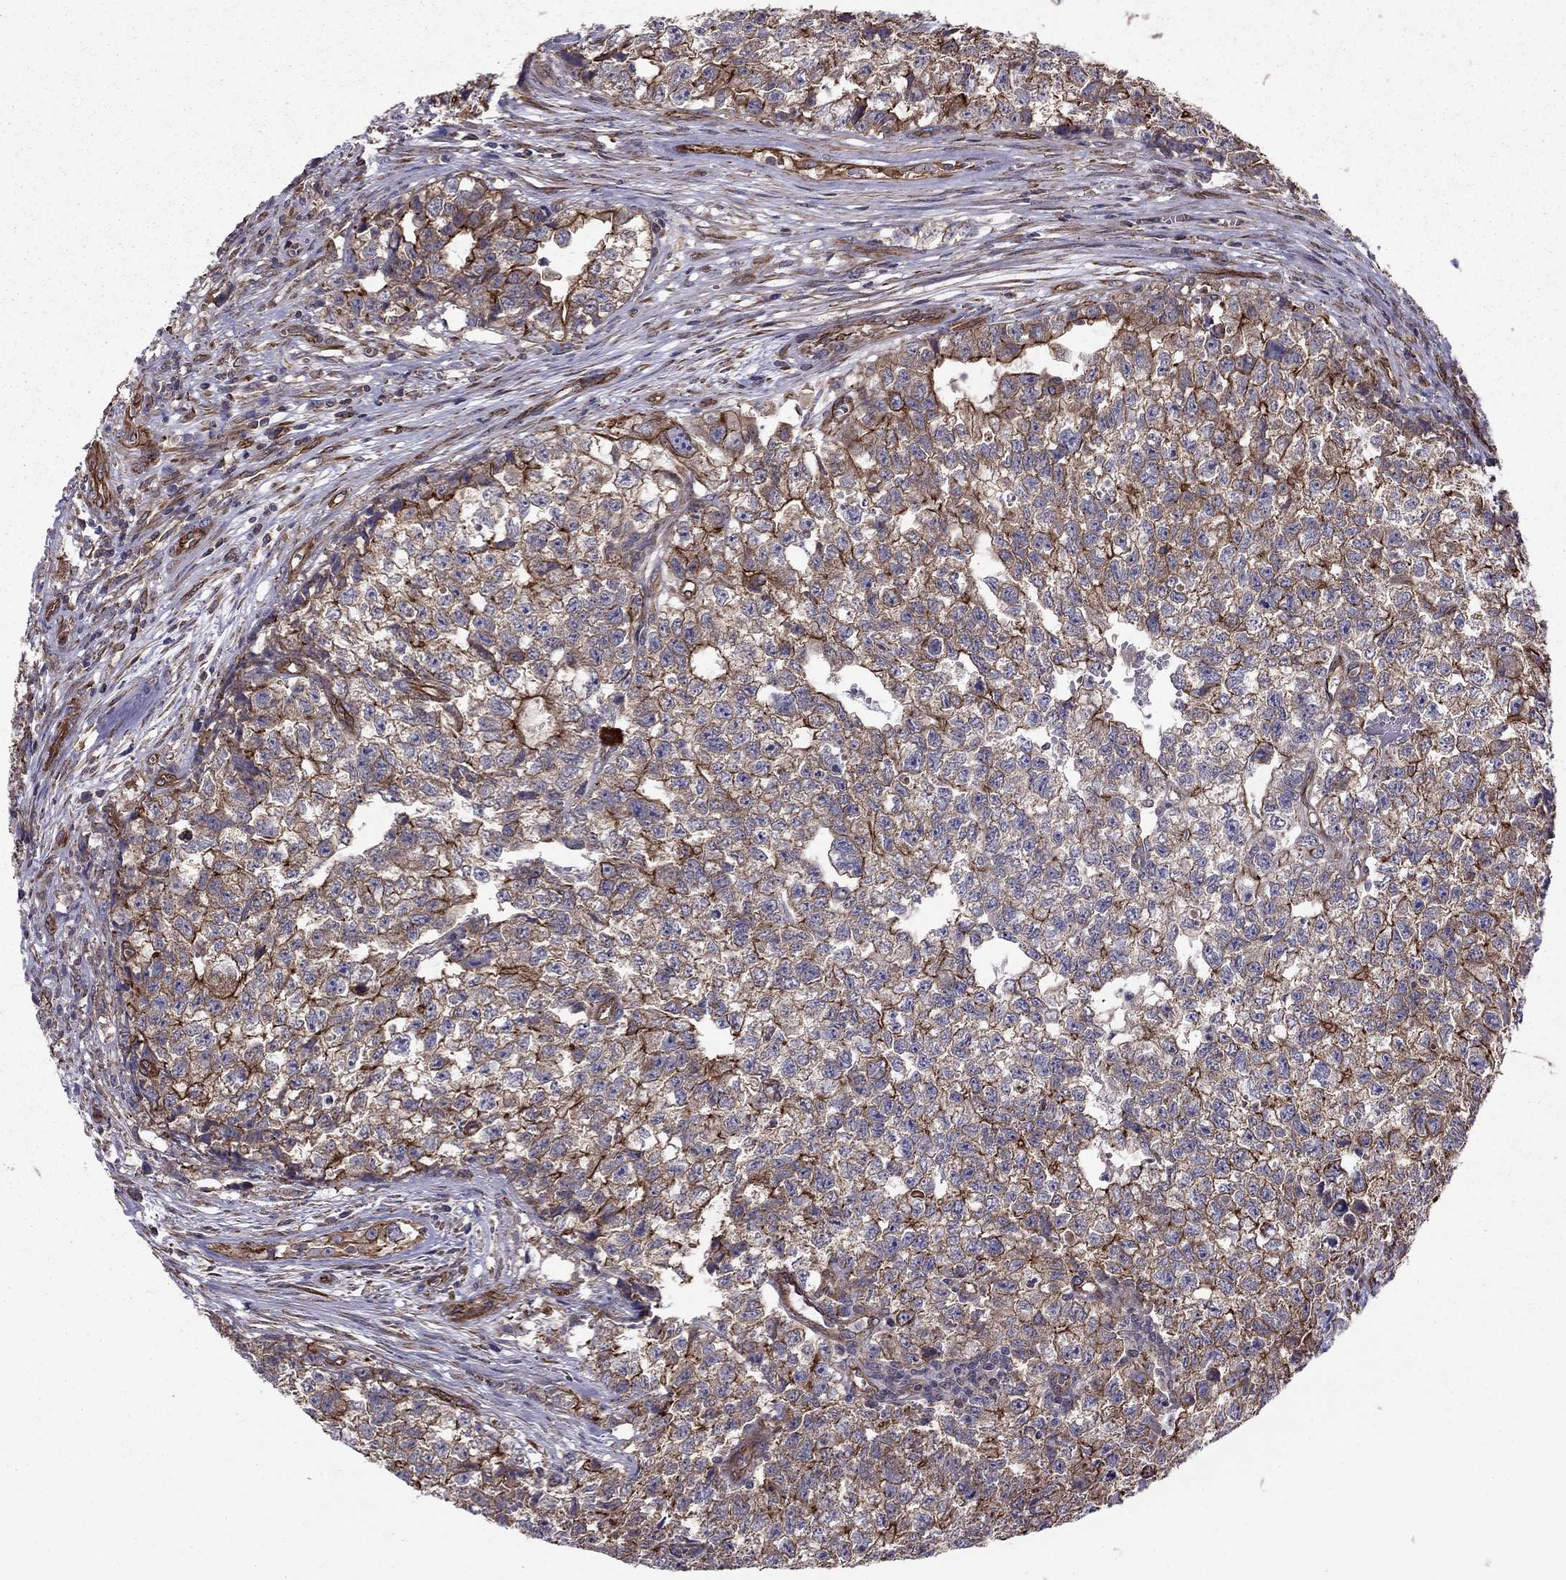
{"staining": {"intensity": "strong", "quantity": "<25%", "location": "cytoplasmic/membranous"}, "tissue": "testis cancer", "cell_type": "Tumor cells", "image_type": "cancer", "snomed": [{"axis": "morphology", "description": "Seminoma, NOS"}, {"axis": "morphology", "description": "Carcinoma, Embryonal, NOS"}, {"axis": "topography", "description": "Testis"}], "caption": "Immunohistochemistry micrograph of embryonal carcinoma (testis) stained for a protein (brown), which demonstrates medium levels of strong cytoplasmic/membranous staining in about <25% of tumor cells.", "gene": "SHMT1", "patient": {"sex": "male", "age": 22}}